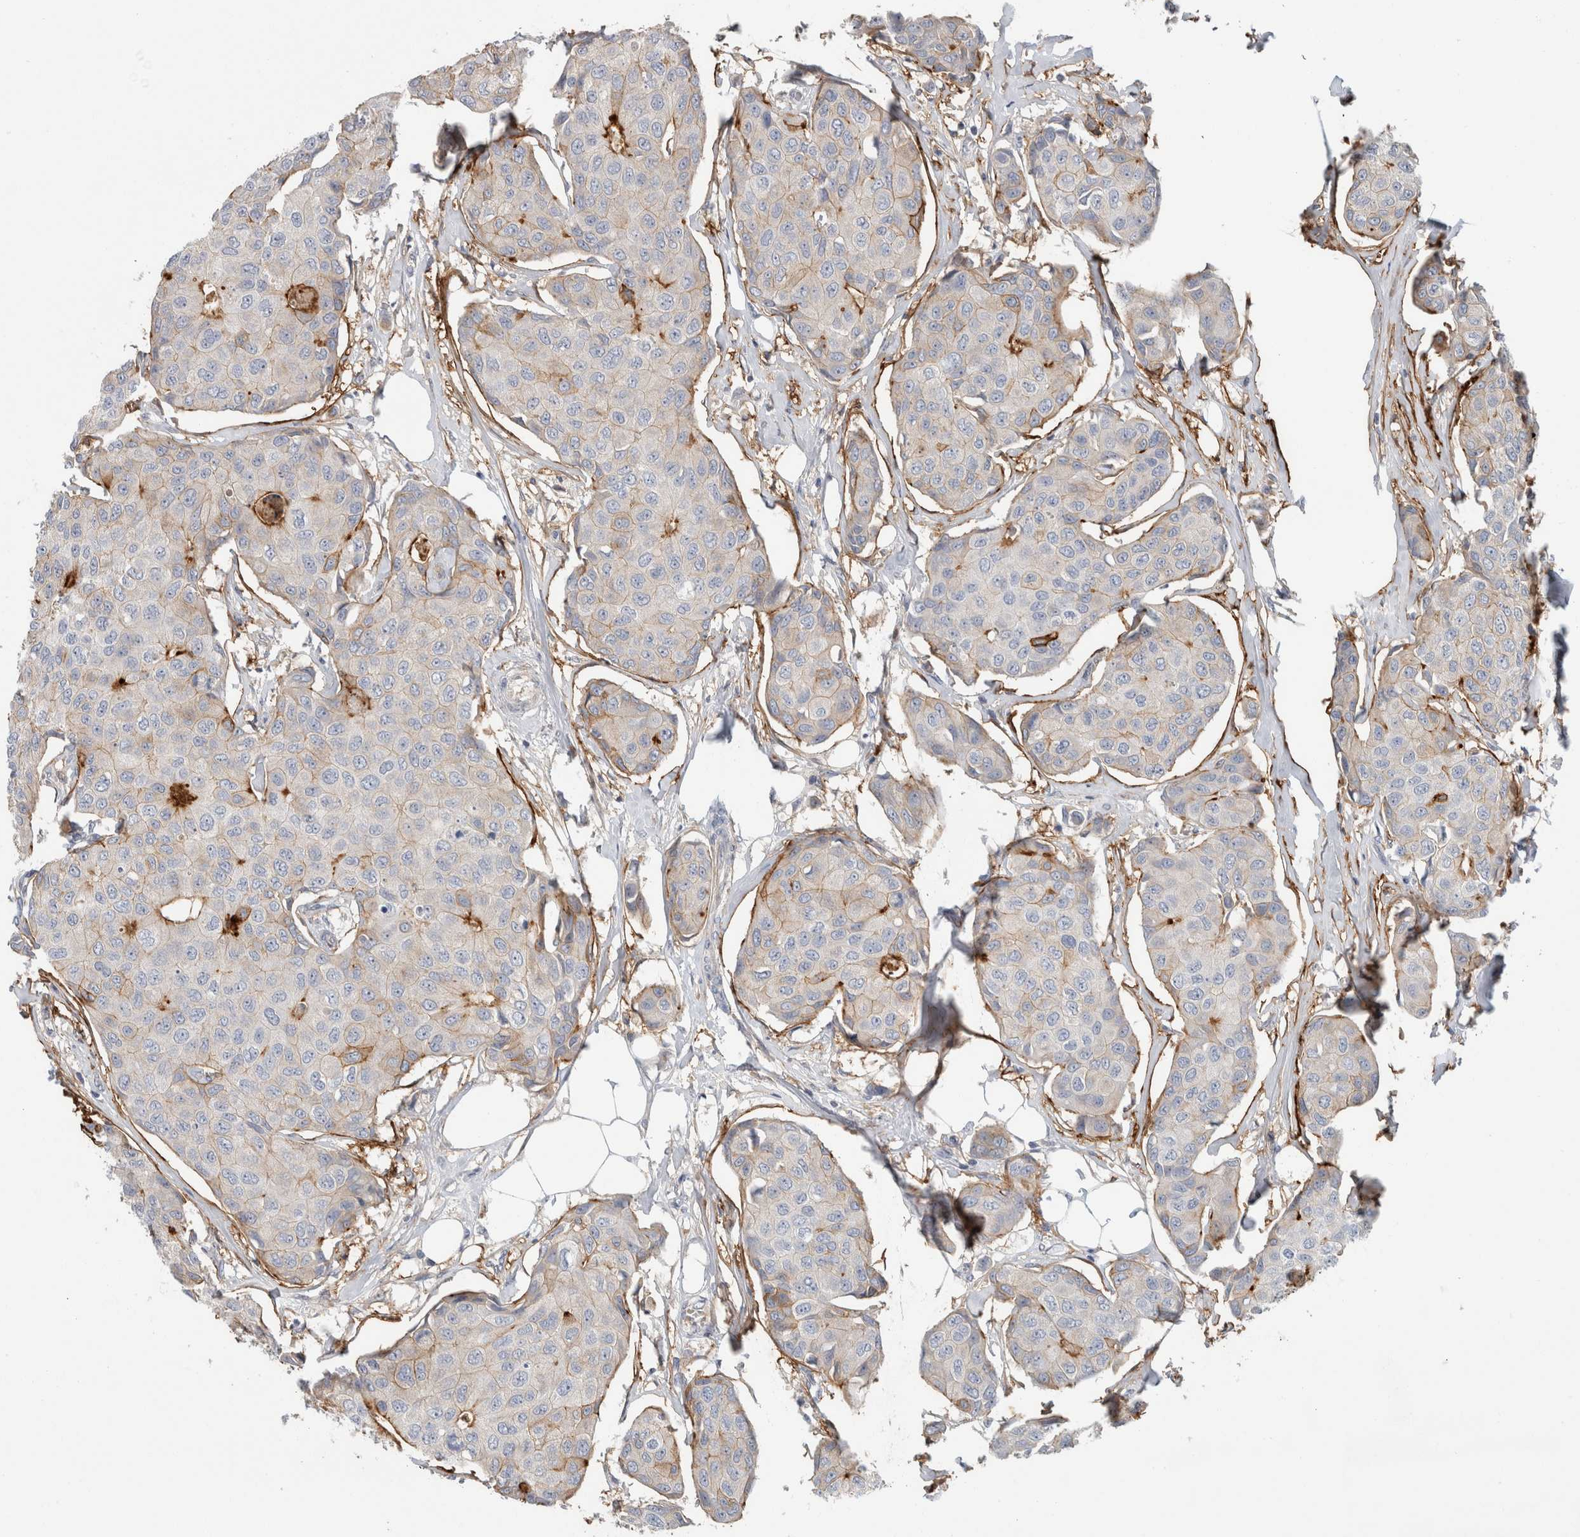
{"staining": {"intensity": "strong", "quantity": "<25%", "location": "cytoplasmic/membranous"}, "tissue": "breast cancer", "cell_type": "Tumor cells", "image_type": "cancer", "snomed": [{"axis": "morphology", "description": "Duct carcinoma"}, {"axis": "topography", "description": "Breast"}], "caption": "Brown immunohistochemical staining in human invasive ductal carcinoma (breast) displays strong cytoplasmic/membranous expression in about <25% of tumor cells.", "gene": "CD55", "patient": {"sex": "female", "age": 80}}